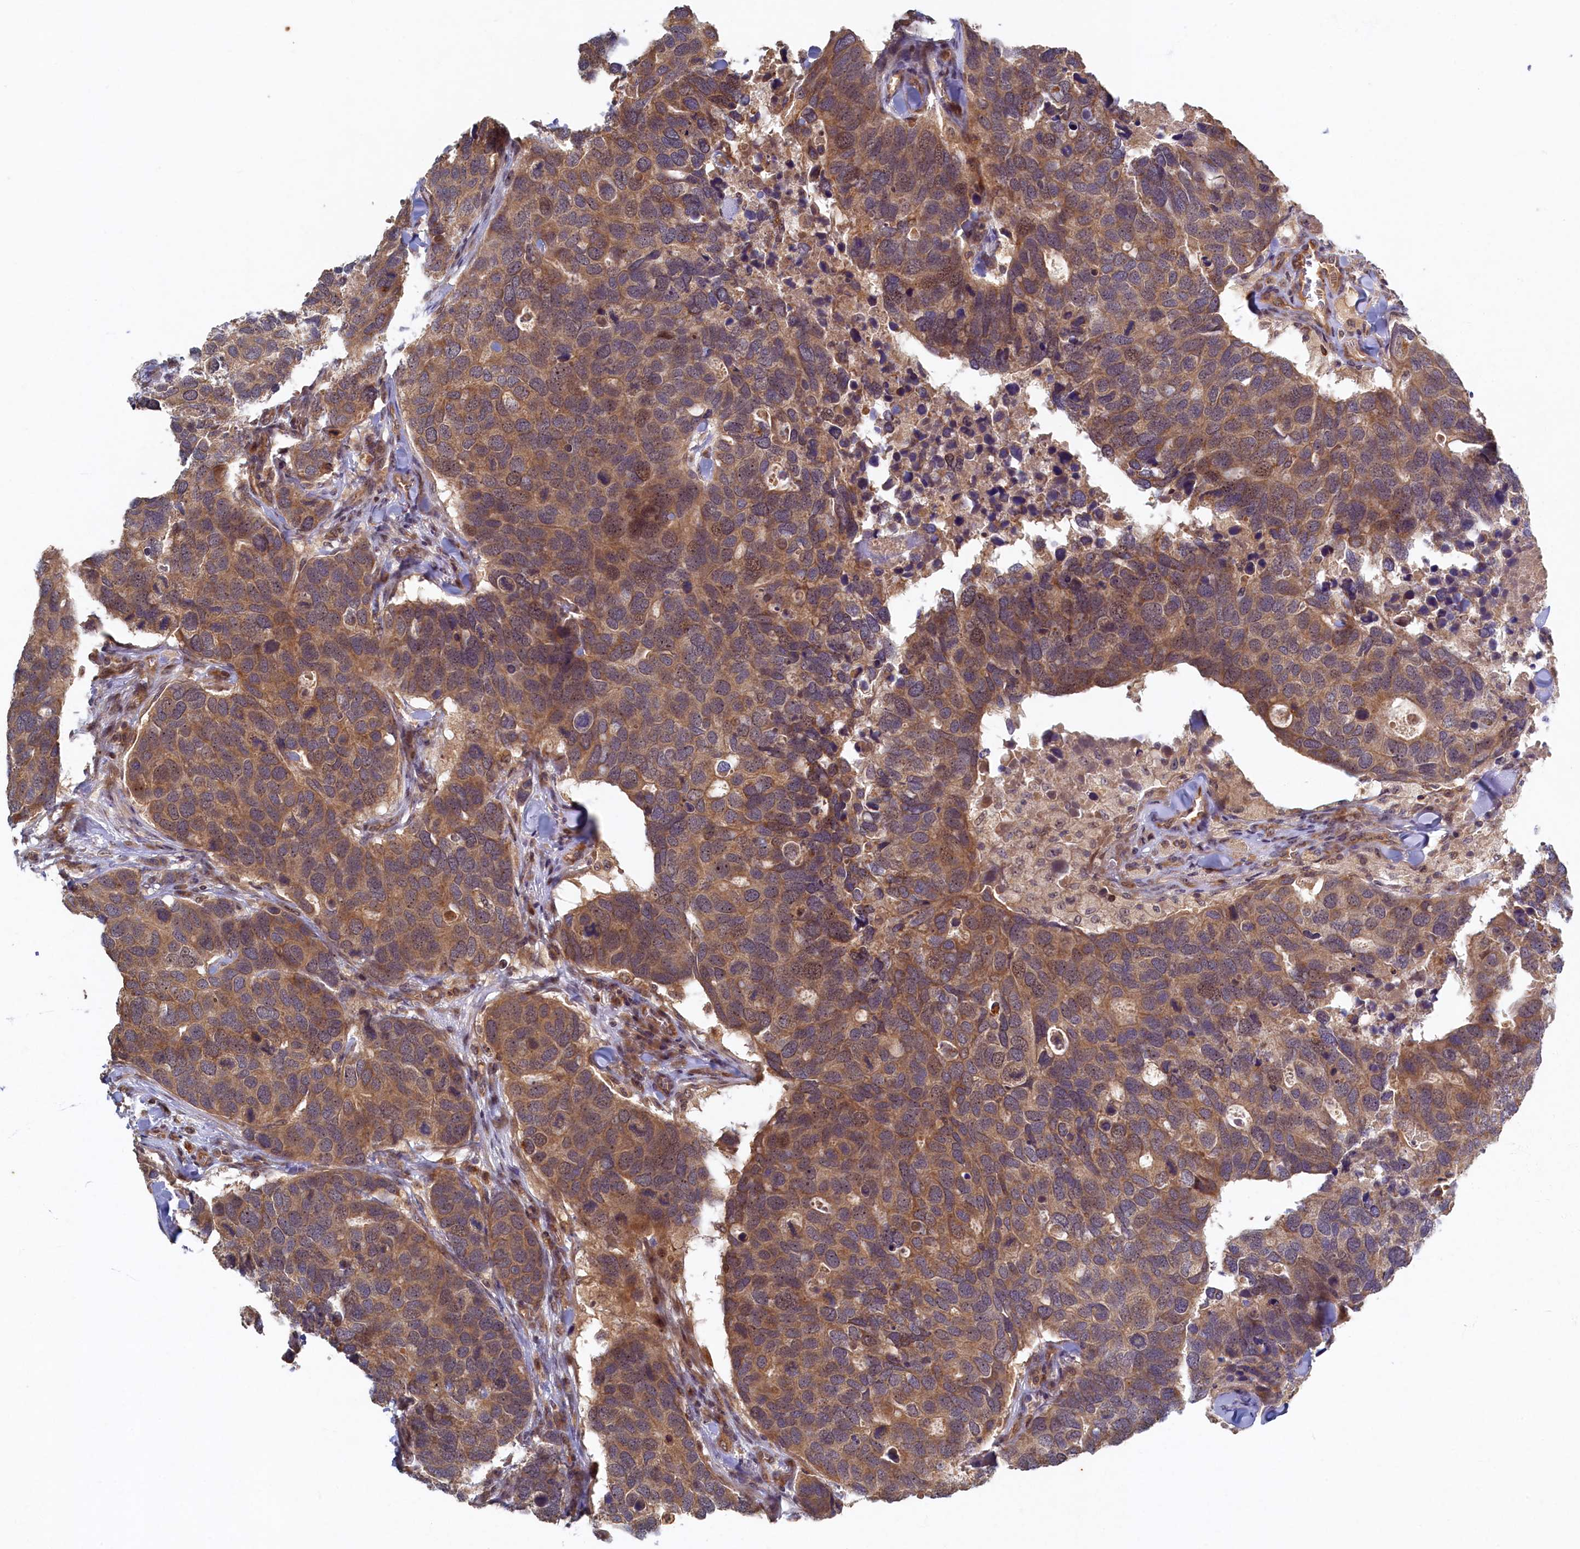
{"staining": {"intensity": "moderate", "quantity": ">75%", "location": "cytoplasmic/membranous,nuclear"}, "tissue": "breast cancer", "cell_type": "Tumor cells", "image_type": "cancer", "snomed": [{"axis": "morphology", "description": "Duct carcinoma"}, {"axis": "topography", "description": "Breast"}], "caption": "Protein analysis of invasive ductal carcinoma (breast) tissue demonstrates moderate cytoplasmic/membranous and nuclear staining in about >75% of tumor cells.", "gene": "CEP20", "patient": {"sex": "female", "age": 83}}